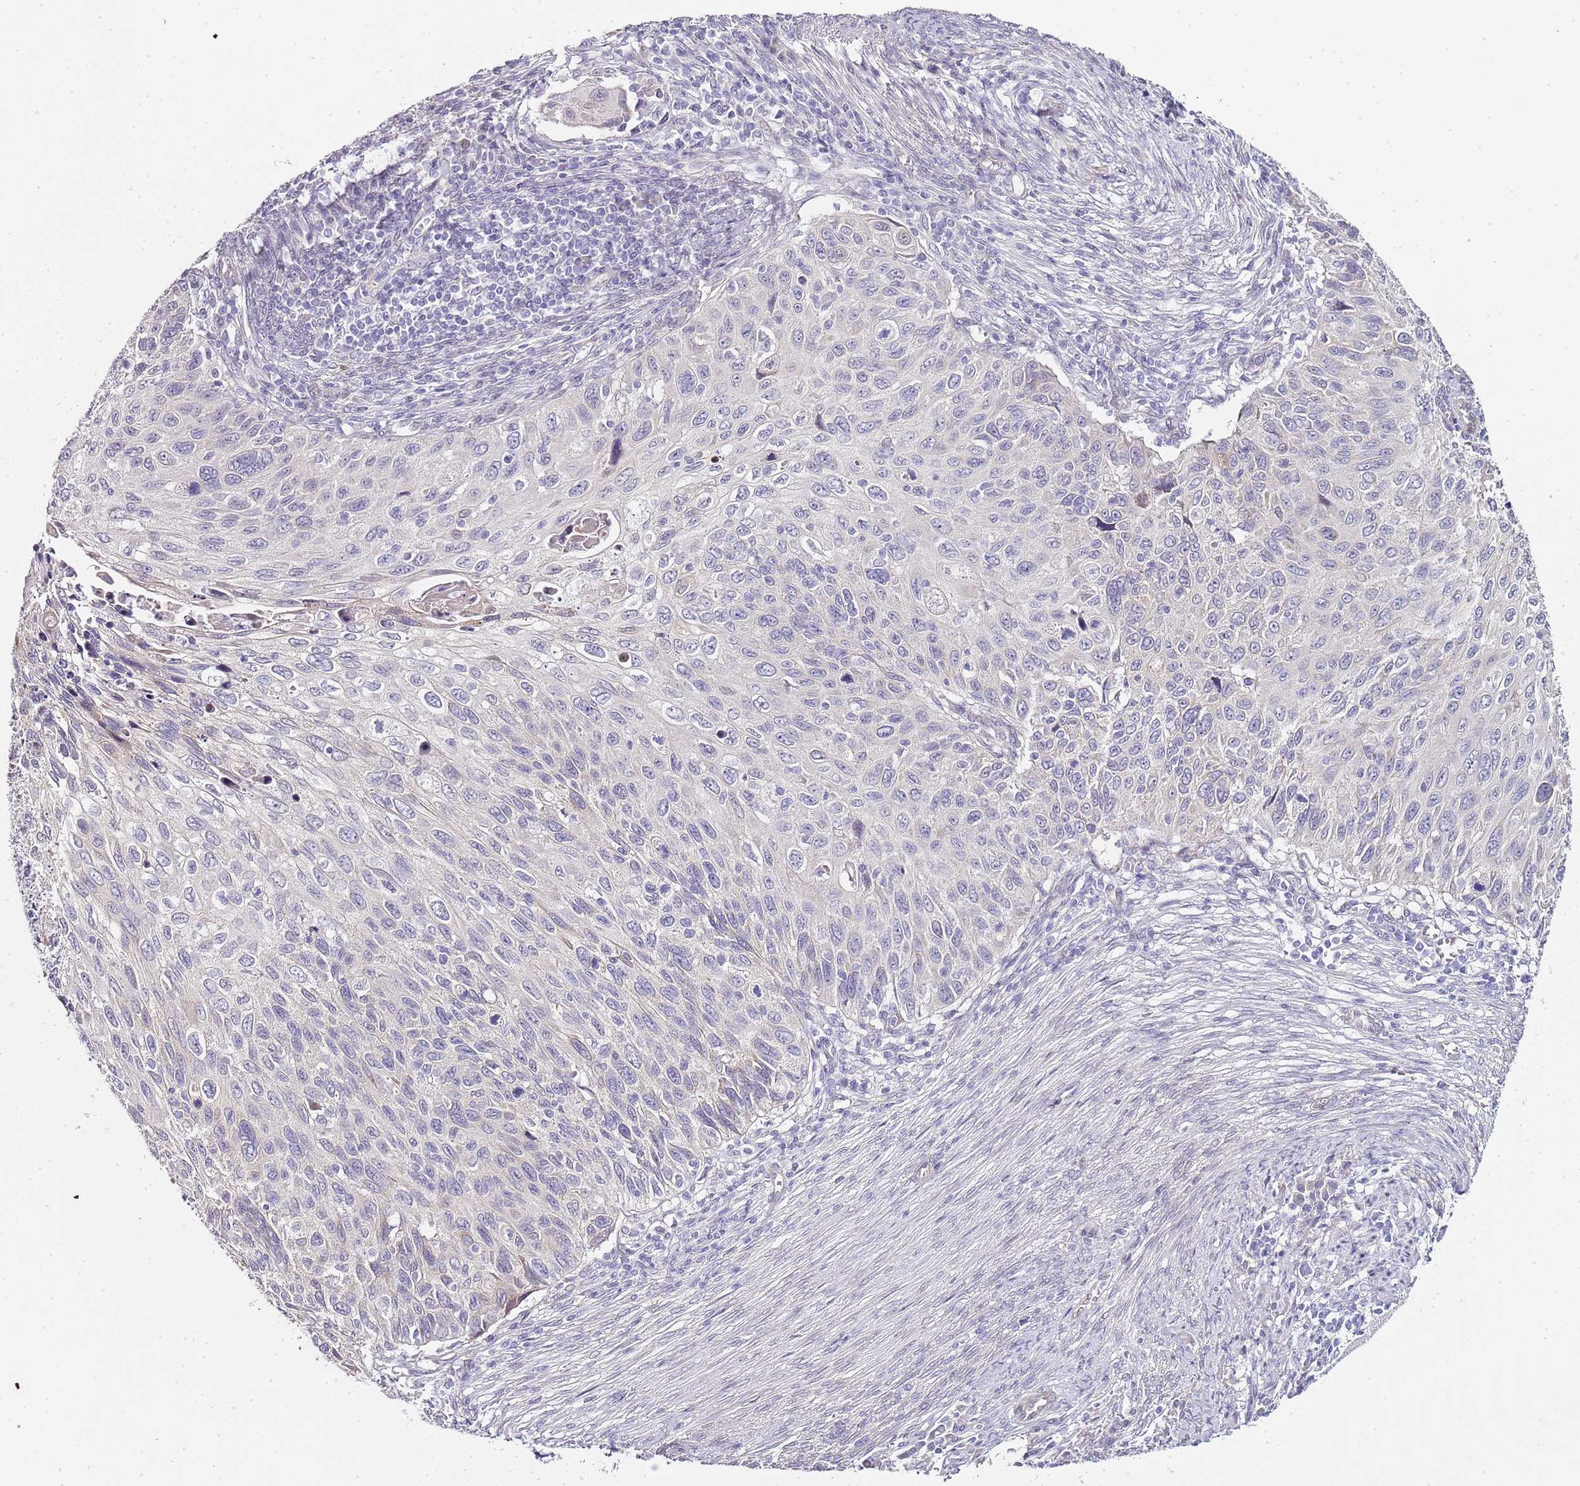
{"staining": {"intensity": "negative", "quantity": "none", "location": "none"}, "tissue": "cervical cancer", "cell_type": "Tumor cells", "image_type": "cancer", "snomed": [{"axis": "morphology", "description": "Squamous cell carcinoma, NOS"}, {"axis": "topography", "description": "Cervix"}], "caption": "Tumor cells are negative for protein expression in human cervical cancer (squamous cell carcinoma). (DAB (3,3'-diaminobenzidine) IHC with hematoxylin counter stain).", "gene": "TBC1D9", "patient": {"sex": "female", "age": 70}}